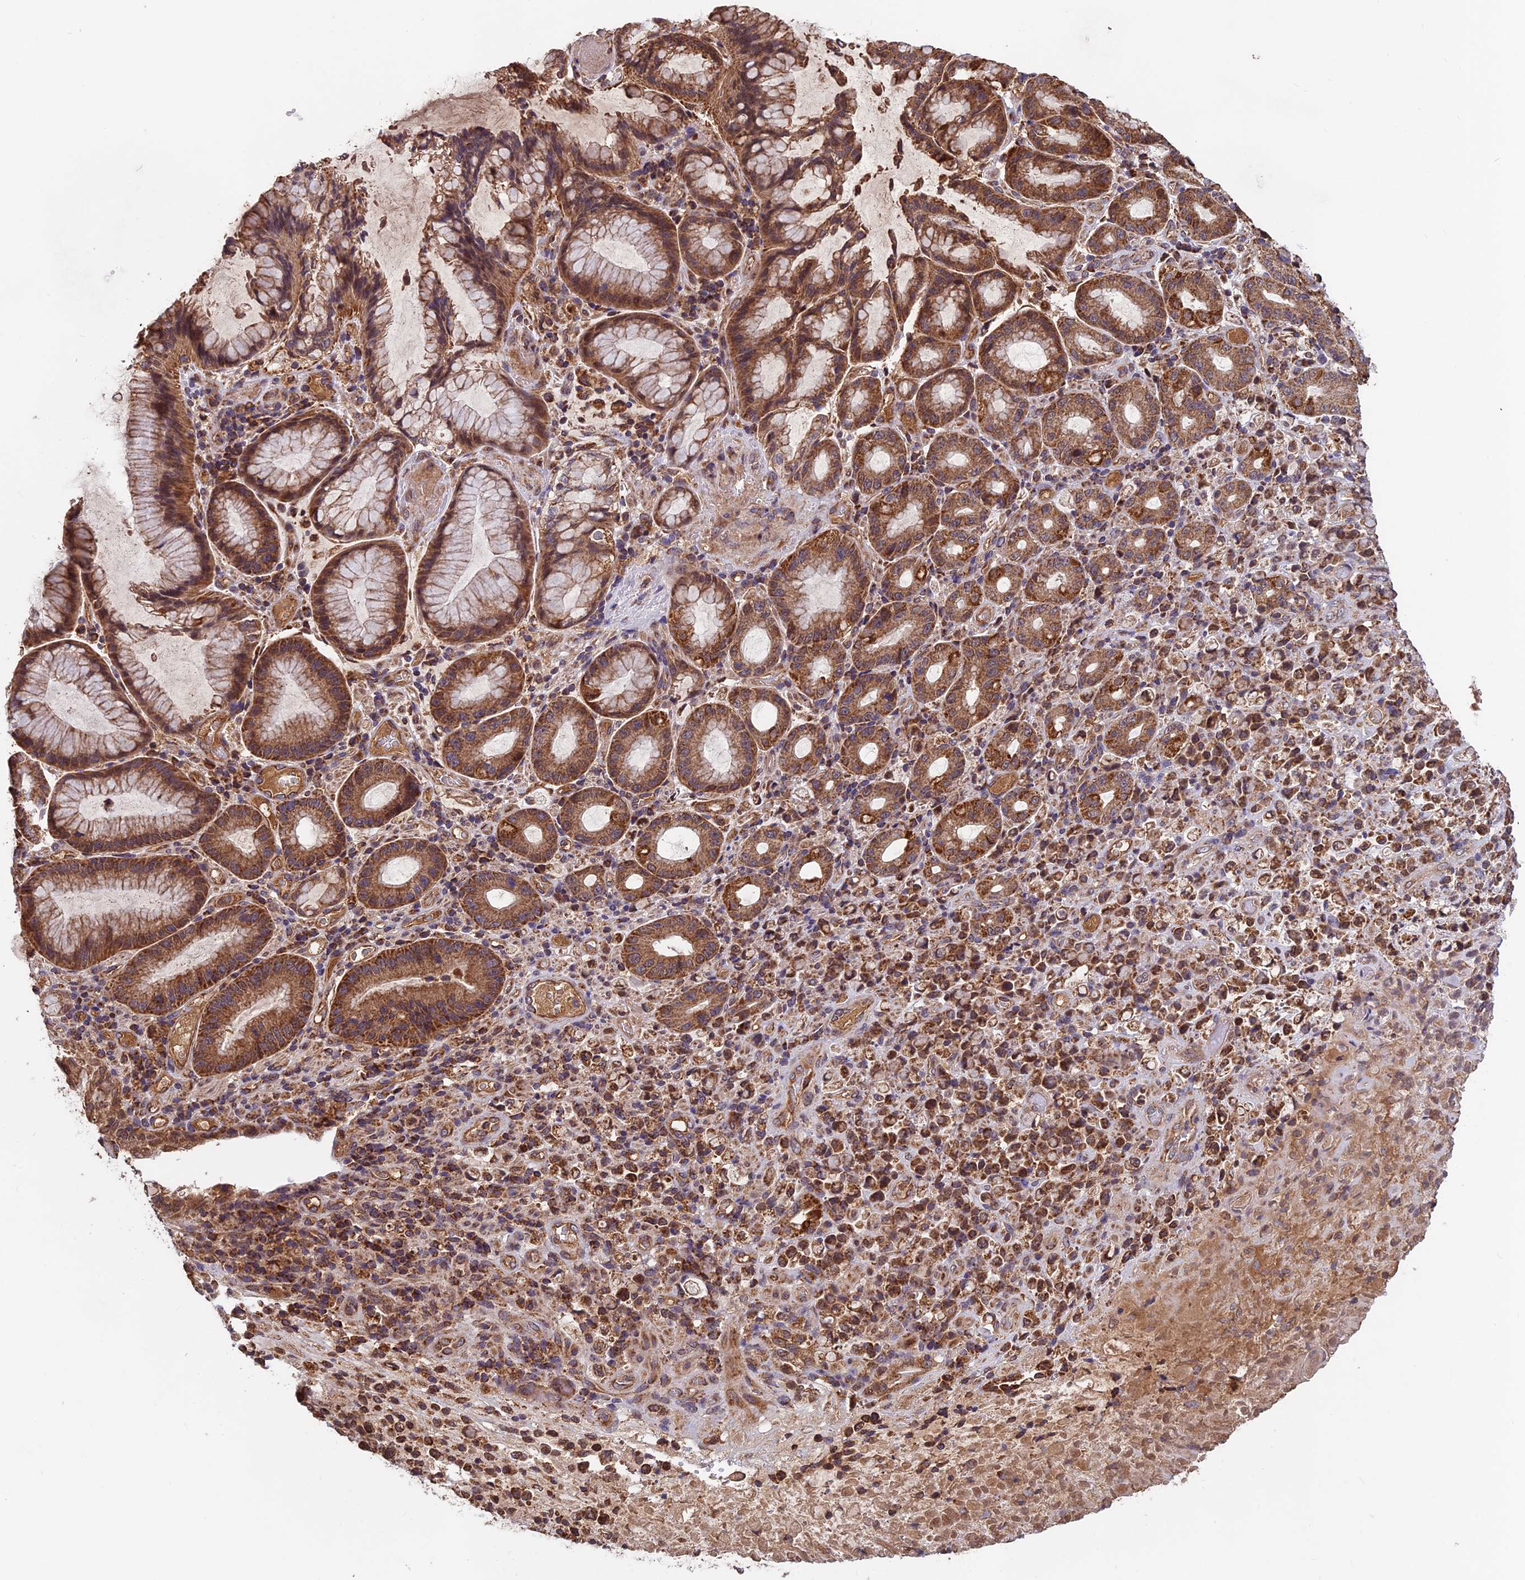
{"staining": {"intensity": "strong", "quantity": ">75%", "location": "cytoplasmic/membranous"}, "tissue": "stomach cancer", "cell_type": "Tumor cells", "image_type": "cancer", "snomed": [{"axis": "morphology", "description": "Normal tissue, NOS"}, {"axis": "morphology", "description": "Adenocarcinoma, NOS"}, {"axis": "topography", "description": "Stomach"}], "caption": "Immunohistochemical staining of stomach adenocarcinoma demonstrates high levels of strong cytoplasmic/membranous staining in approximately >75% of tumor cells.", "gene": "CCDC15", "patient": {"sex": "female", "age": 79}}